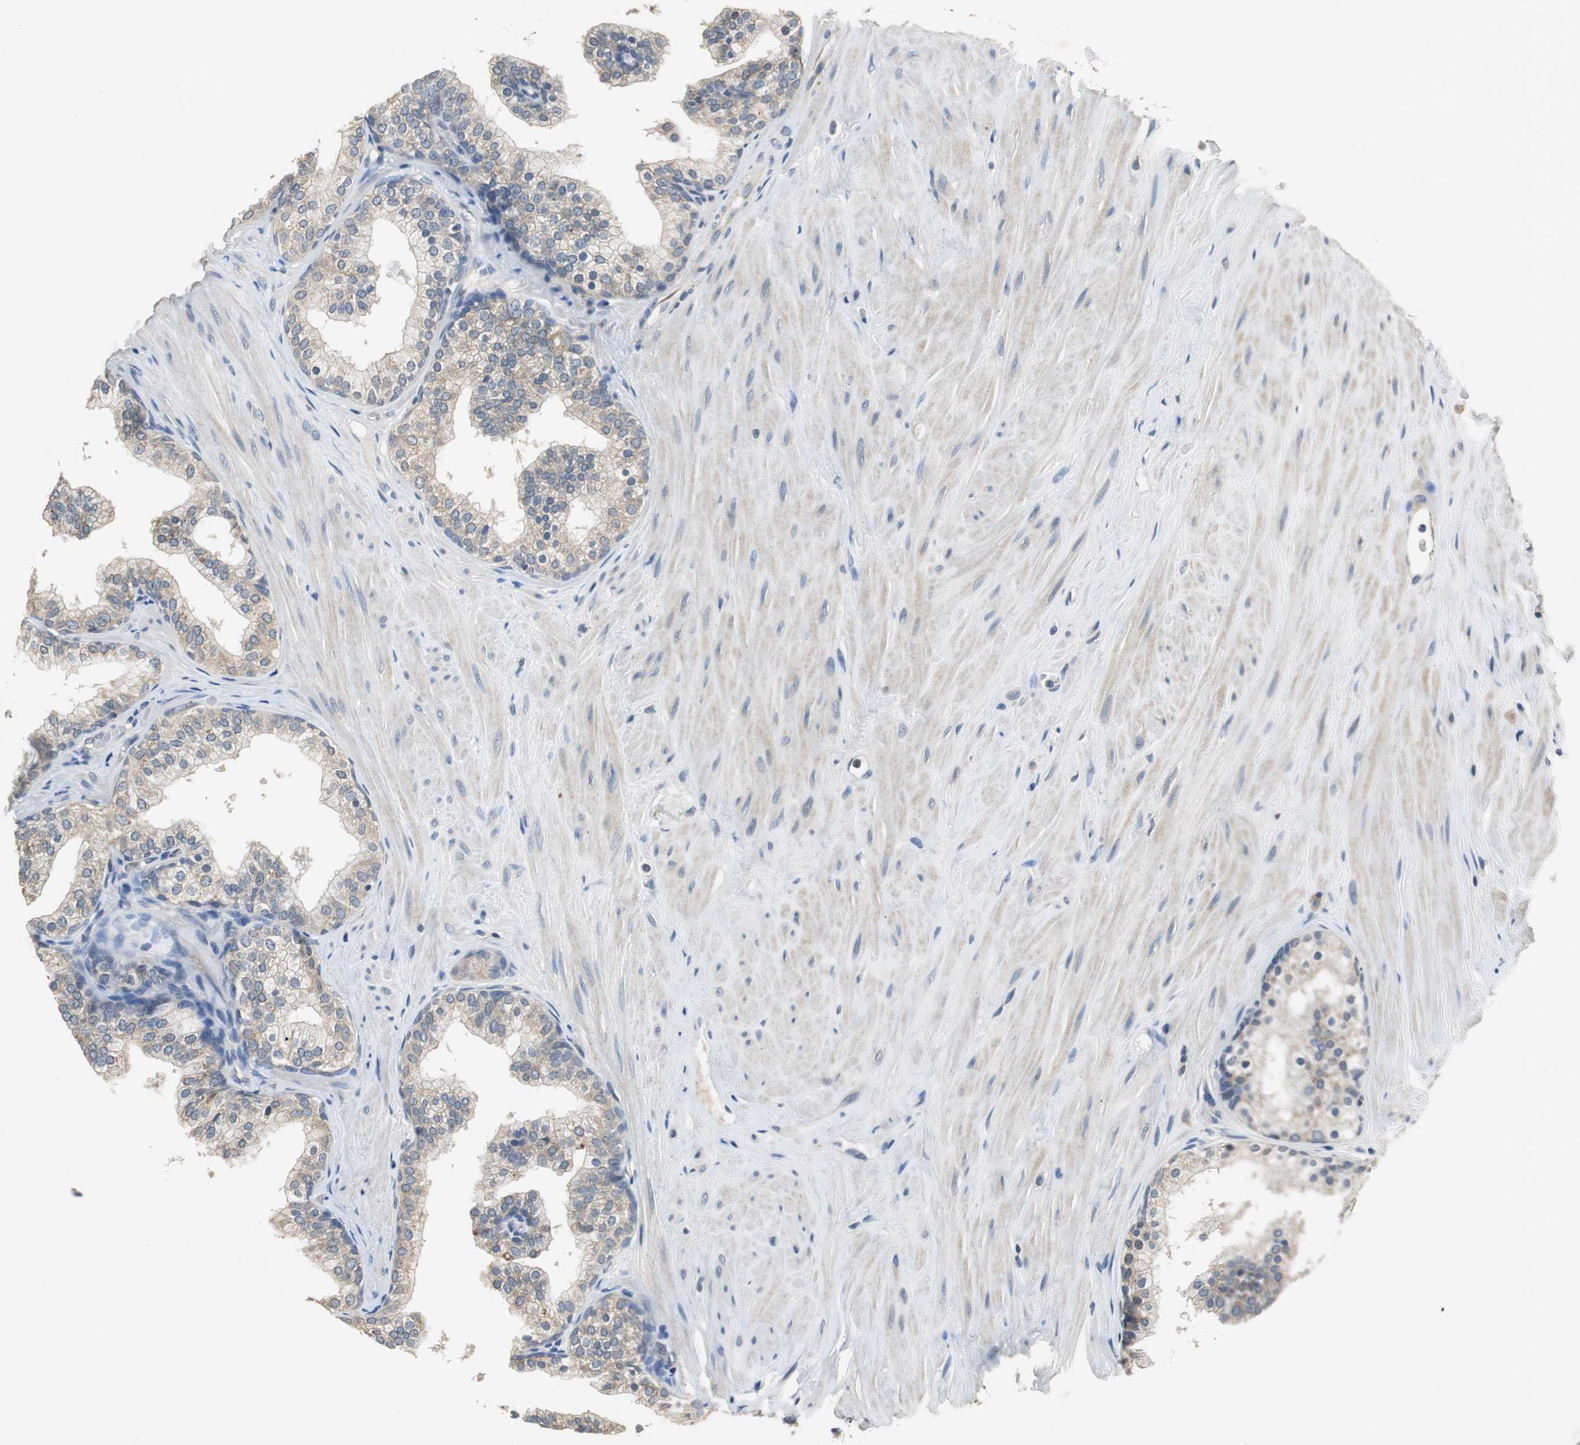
{"staining": {"intensity": "weak", "quantity": ">75%", "location": "cytoplasmic/membranous"}, "tissue": "prostate", "cell_type": "Glandular cells", "image_type": "normal", "snomed": [{"axis": "morphology", "description": "Normal tissue, NOS"}, {"axis": "topography", "description": "Prostate"}], "caption": "Protein analysis of benign prostate demonstrates weak cytoplasmic/membranous positivity in approximately >75% of glandular cells.", "gene": "MTIF2", "patient": {"sex": "male", "age": 60}}